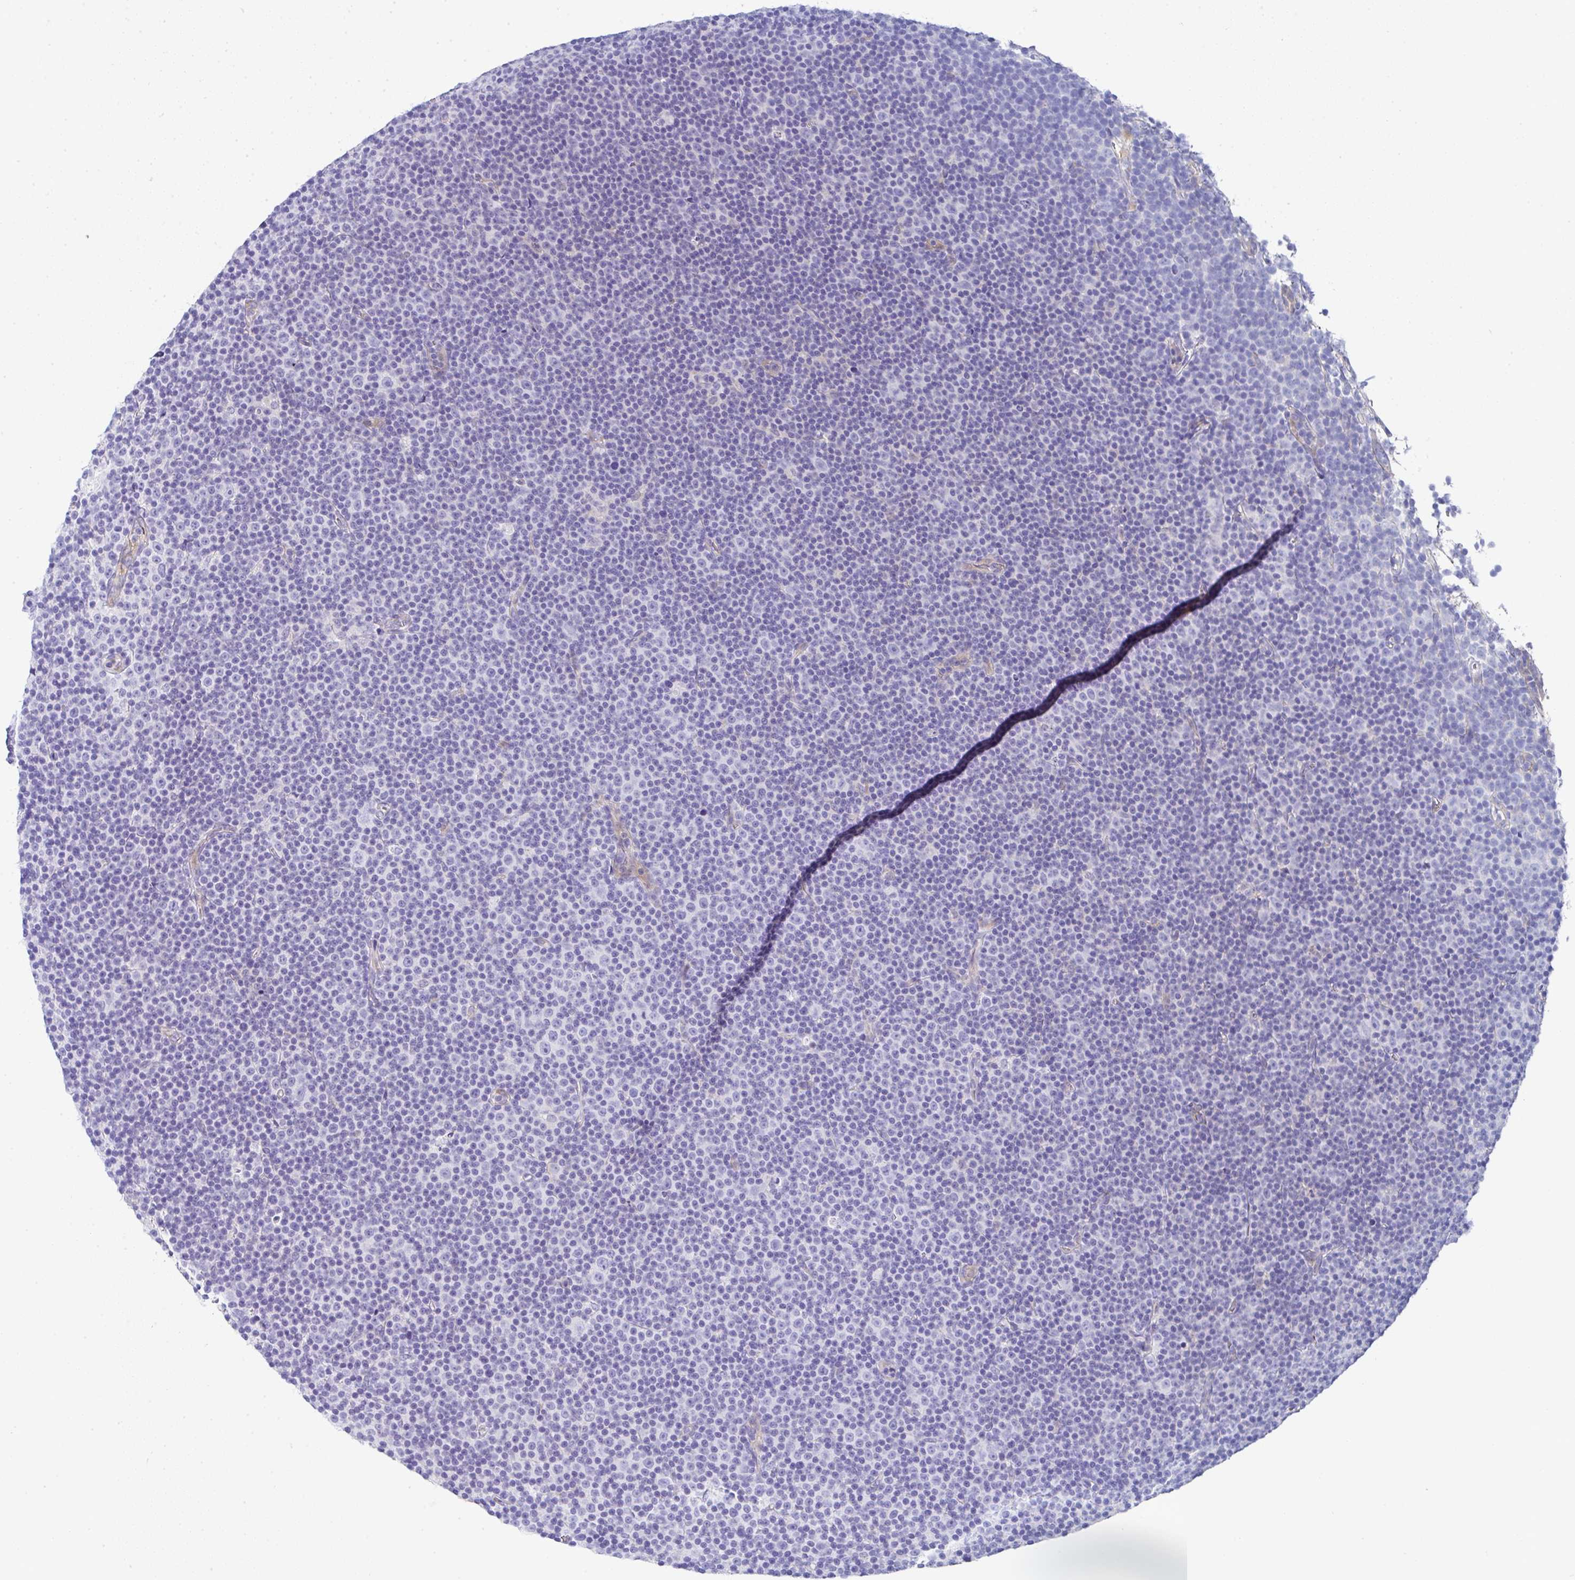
{"staining": {"intensity": "negative", "quantity": "none", "location": "none"}, "tissue": "lymphoma", "cell_type": "Tumor cells", "image_type": "cancer", "snomed": [{"axis": "morphology", "description": "Malignant lymphoma, non-Hodgkin's type, Low grade"}, {"axis": "topography", "description": "Lymph node"}], "caption": "High magnification brightfield microscopy of lymphoma stained with DAB (brown) and counterstained with hematoxylin (blue): tumor cells show no significant staining.", "gene": "PPFIA4", "patient": {"sex": "female", "age": 67}}